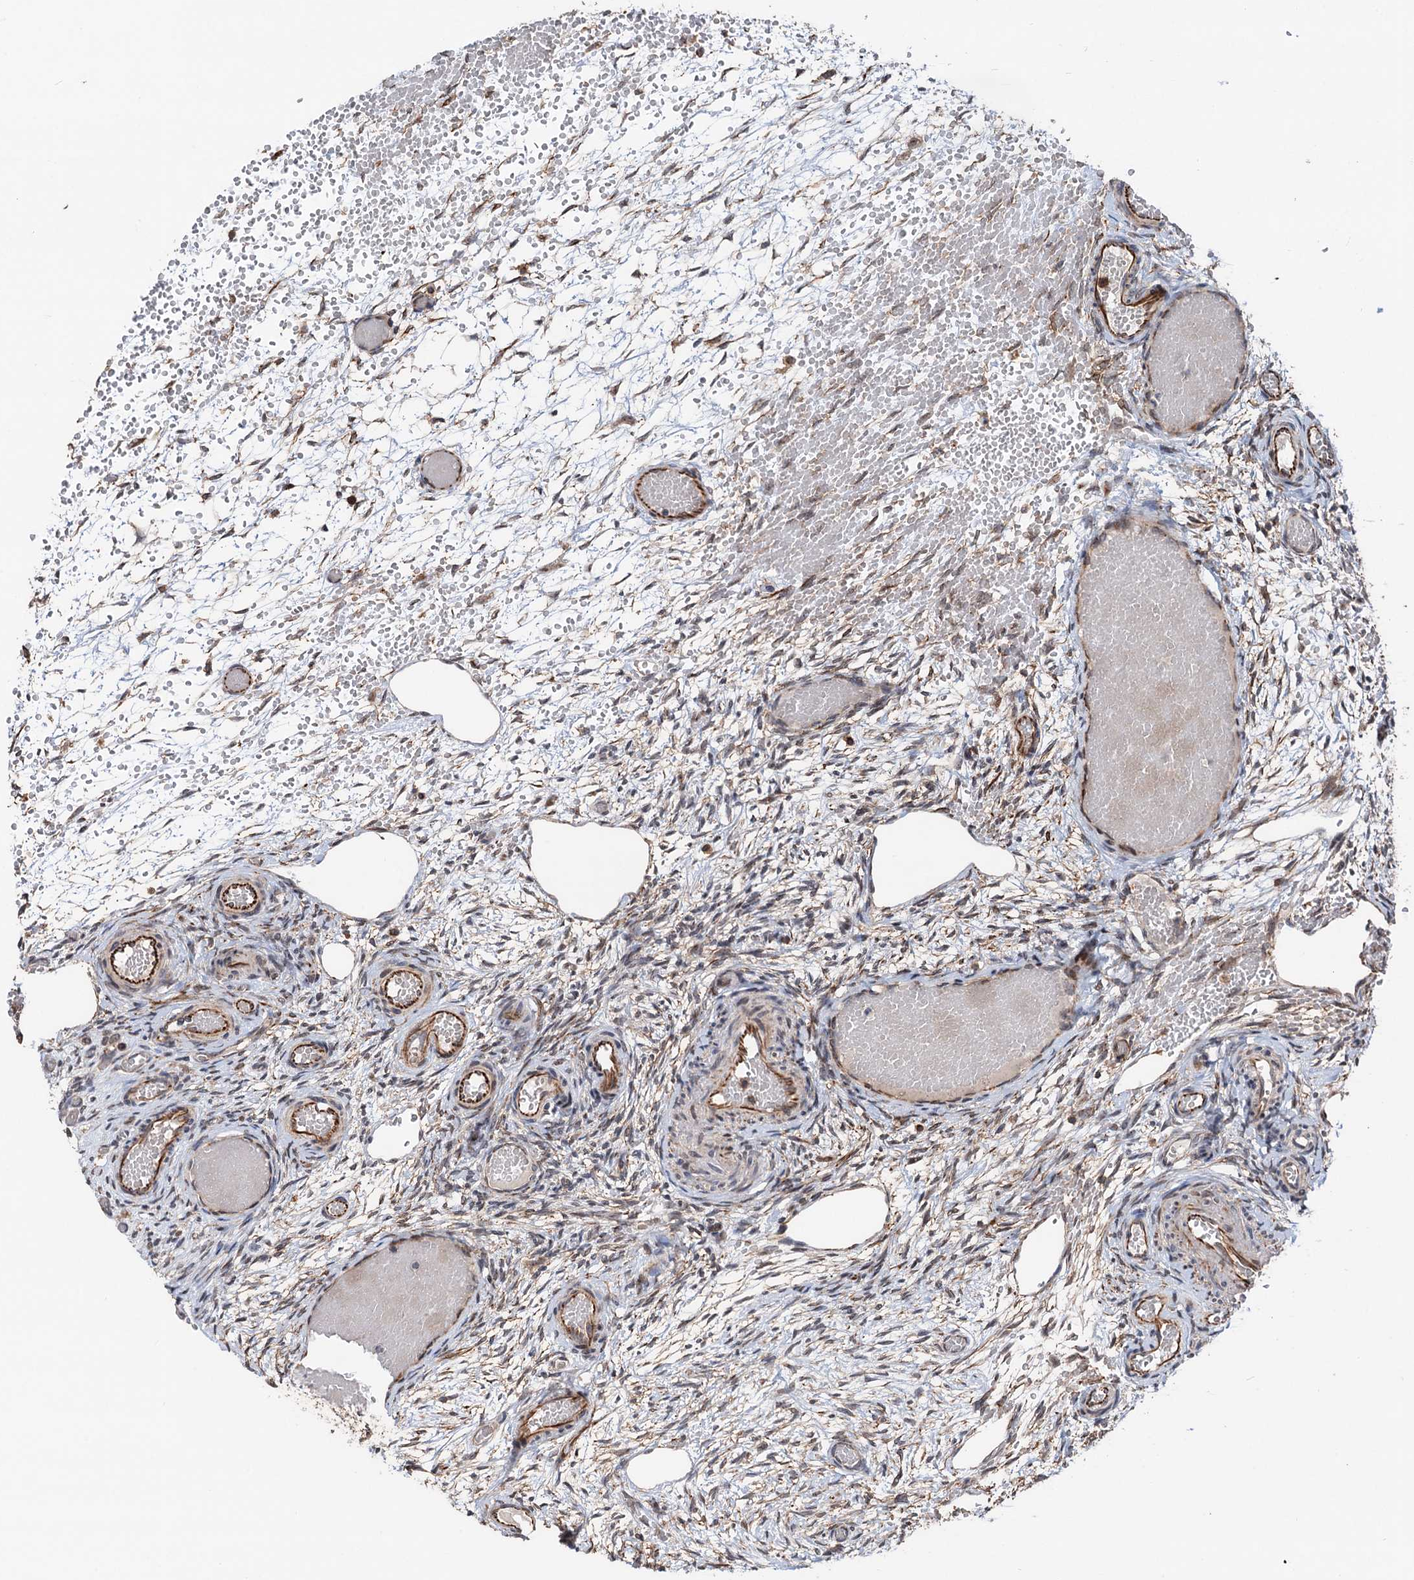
{"staining": {"intensity": "moderate", "quantity": "<25%", "location": "cytoplasmic/membranous,nuclear"}, "tissue": "ovary", "cell_type": "Ovarian stroma cells", "image_type": "normal", "snomed": [{"axis": "morphology", "description": "Adenocarcinoma, NOS"}, {"axis": "topography", "description": "Endometrium"}], "caption": "Approximately <25% of ovarian stroma cells in unremarkable human ovary display moderate cytoplasmic/membranous,nuclear protein staining as visualized by brown immunohistochemical staining.", "gene": "TMA16", "patient": {"sex": "female", "age": 32}}